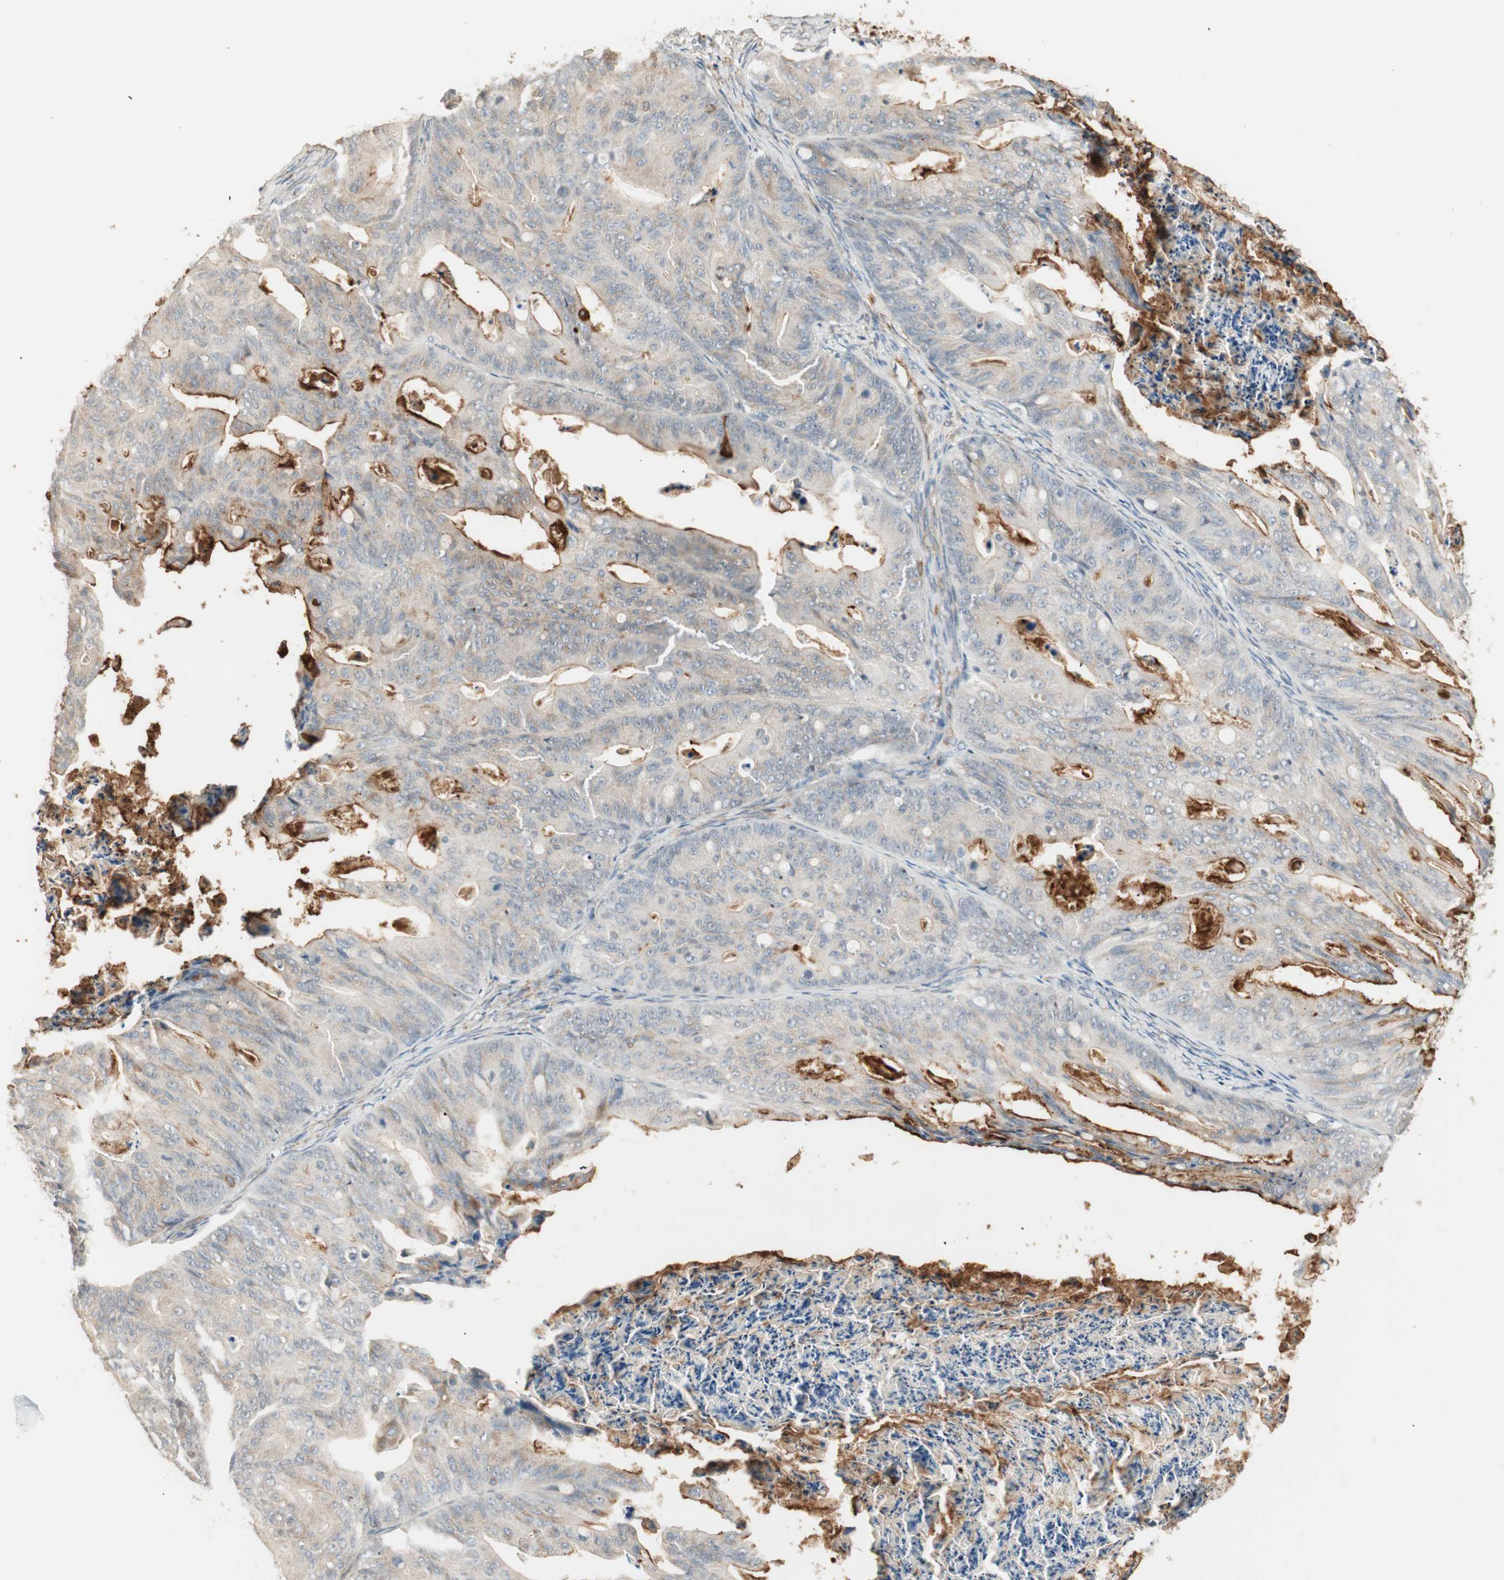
{"staining": {"intensity": "strong", "quantity": "<25%", "location": "cytoplasmic/membranous"}, "tissue": "ovarian cancer", "cell_type": "Tumor cells", "image_type": "cancer", "snomed": [{"axis": "morphology", "description": "Cystadenocarcinoma, mucinous, NOS"}, {"axis": "topography", "description": "Ovary"}], "caption": "IHC of human mucinous cystadenocarcinoma (ovarian) demonstrates medium levels of strong cytoplasmic/membranous expression in about <25% of tumor cells.", "gene": "TASOR", "patient": {"sex": "female", "age": 37}}